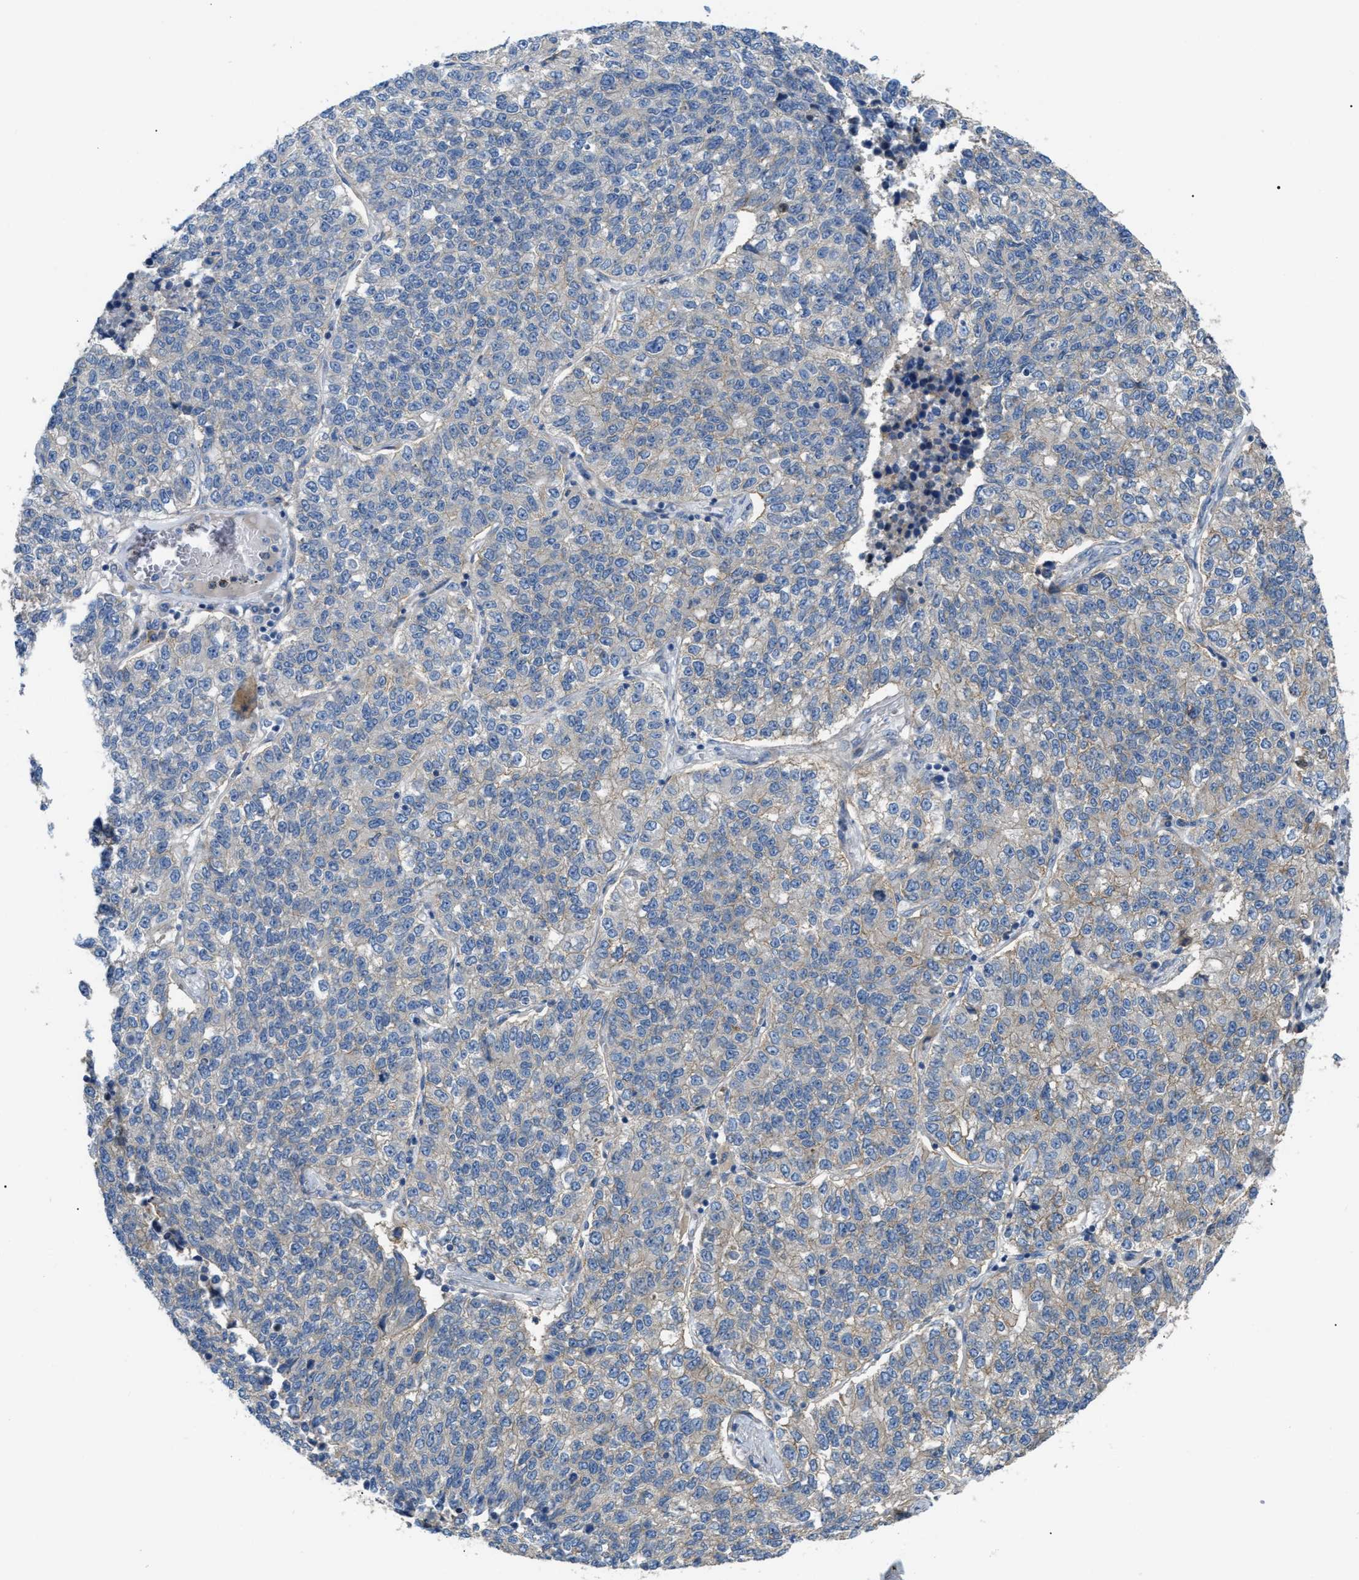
{"staining": {"intensity": "negative", "quantity": "none", "location": "none"}, "tissue": "lung cancer", "cell_type": "Tumor cells", "image_type": "cancer", "snomed": [{"axis": "morphology", "description": "Adenocarcinoma, NOS"}, {"axis": "topography", "description": "Lung"}], "caption": "Lung cancer stained for a protein using immunohistochemistry (IHC) displays no expression tumor cells.", "gene": "DHX58", "patient": {"sex": "male", "age": 49}}